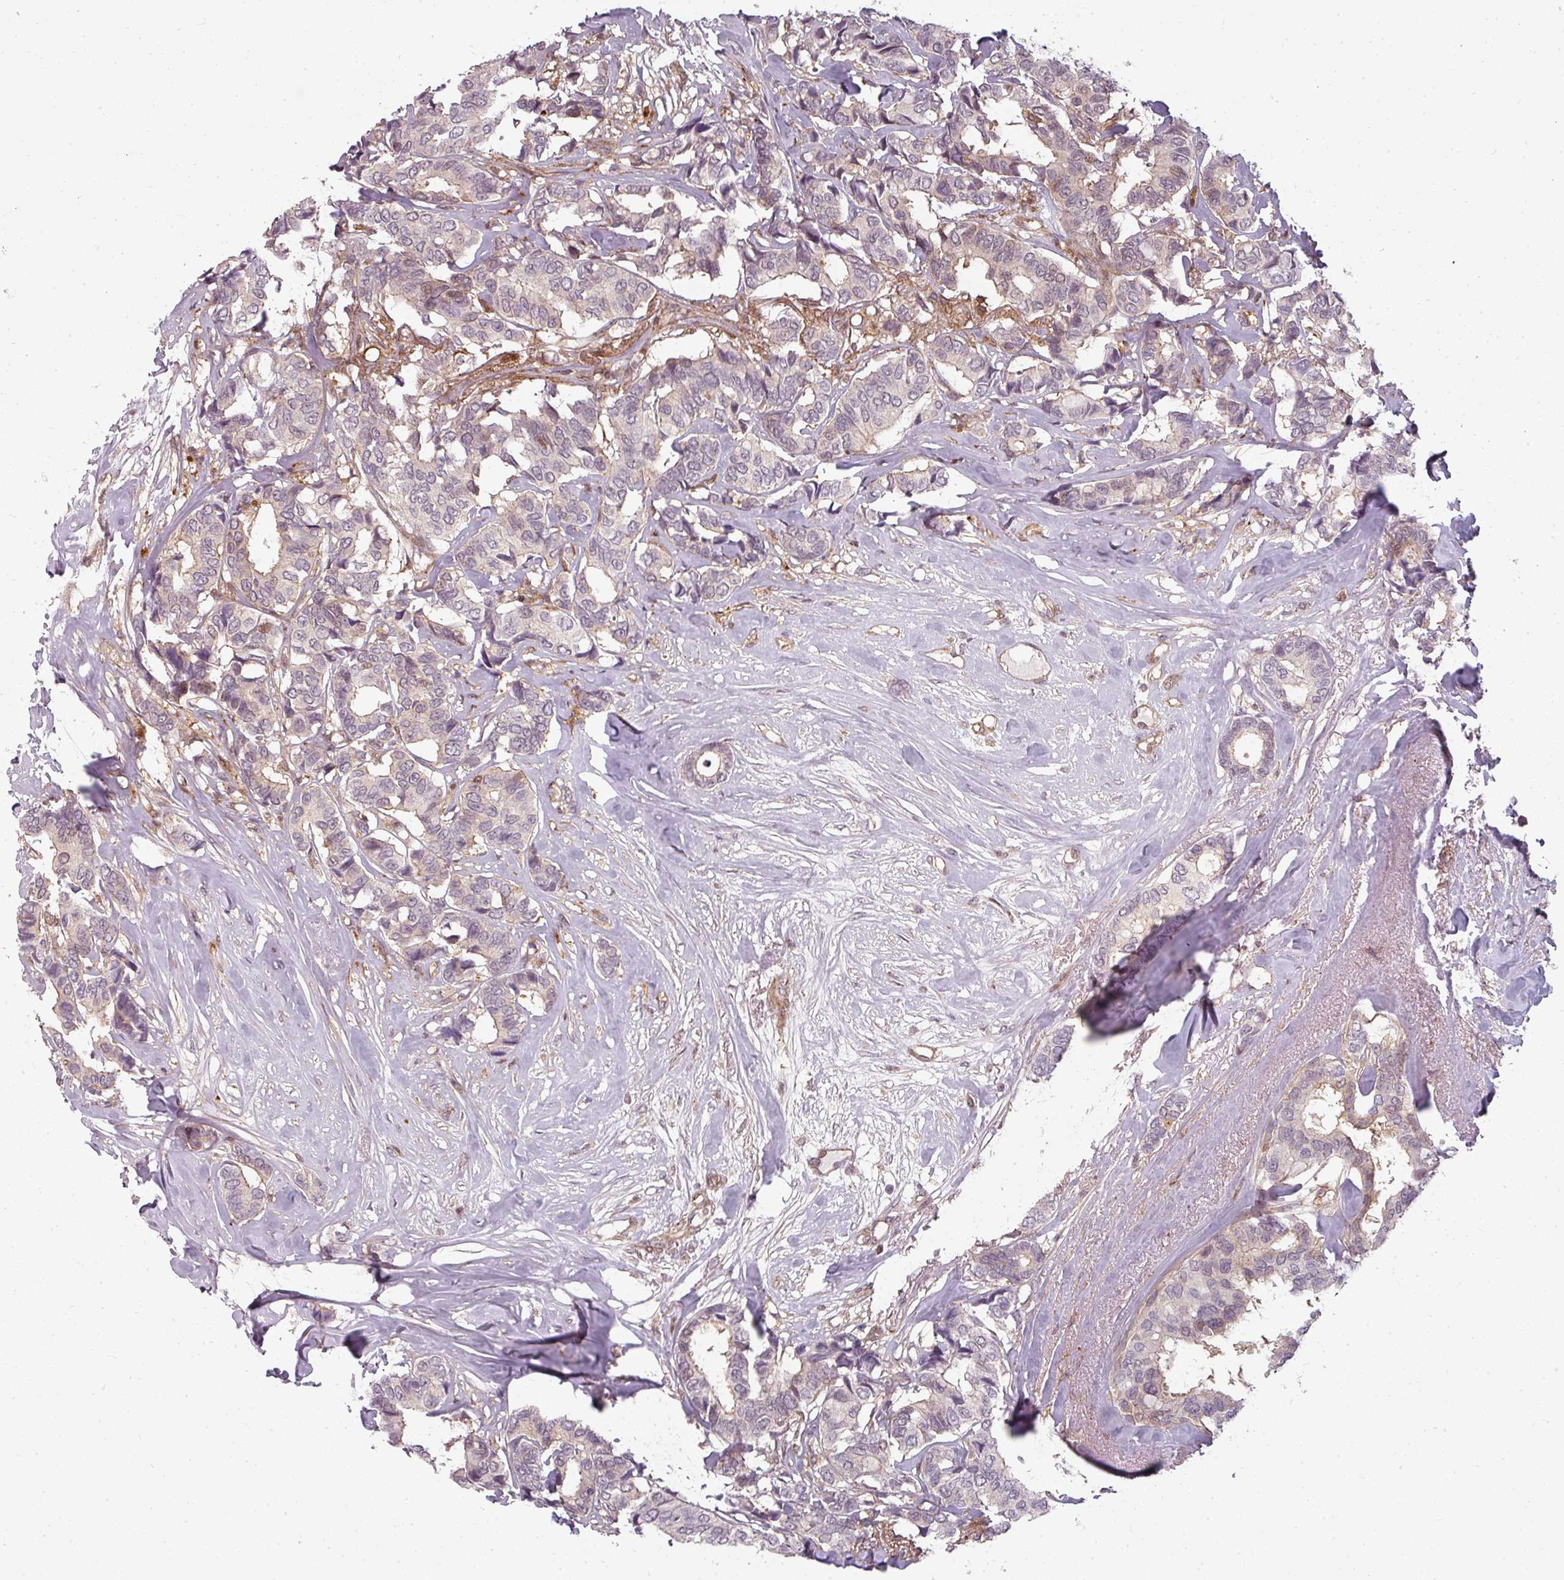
{"staining": {"intensity": "negative", "quantity": "none", "location": "none"}, "tissue": "breast cancer", "cell_type": "Tumor cells", "image_type": "cancer", "snomed": [{"axis": "morphology", "description": "Duct carcinoma"}, {"axis": "topography", "description": "Breast"}], "caption": "Protein analysis of breast infiltrating ductal carcinoma shows no significant staining in tumor cells.", "gene": "CLIC1", "patient": {"sex": "female", "age": 87}}